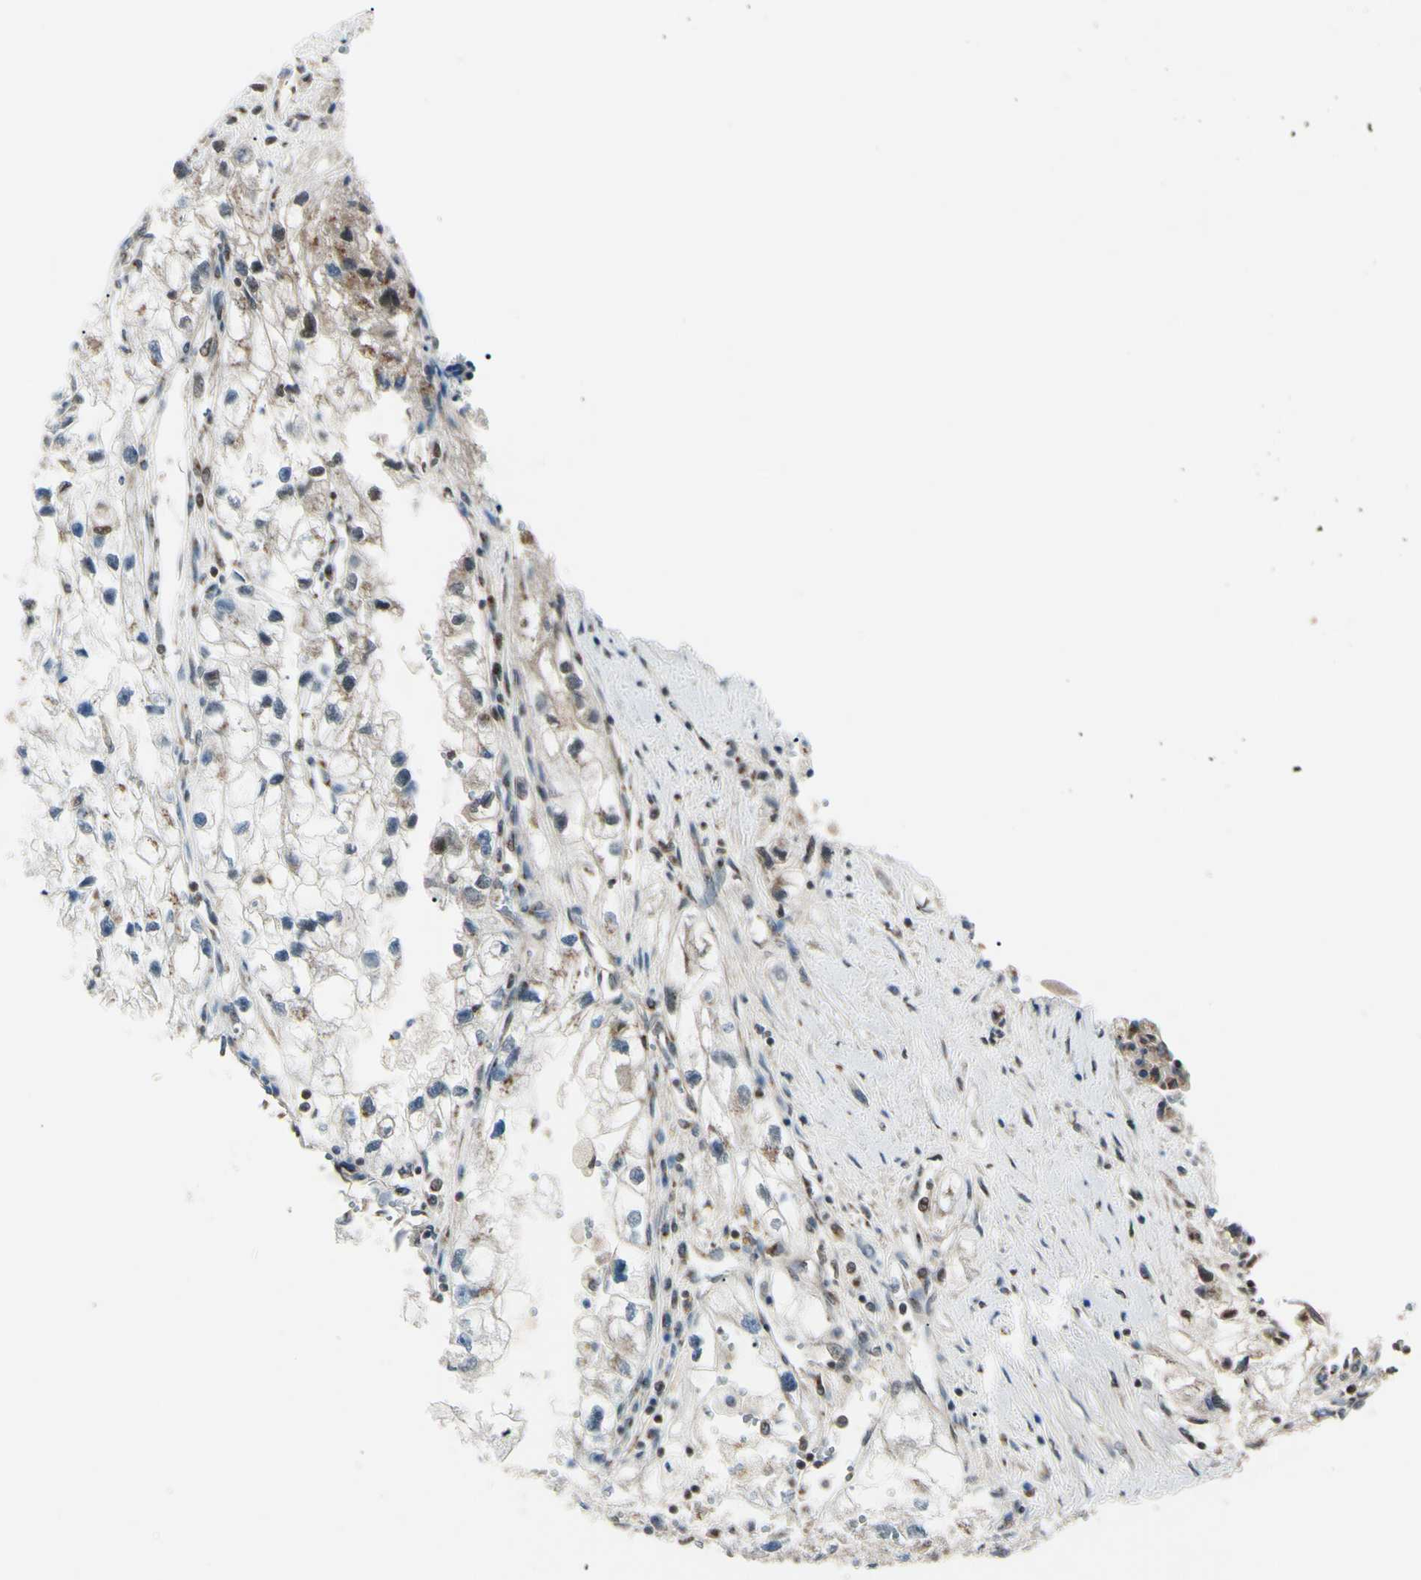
{"staining": {"intensity": "weak", "quantity": "<25%", "location": "cytoplasmic/membranous"}, "tissue": "renal cancer", "cell_type": "Tumor cells", "image_type": "cancer", "snomed": [{"axis": "morphology", "description": "Adenocarcinoma, NOS"}, {"axis": "topography", "description": "Kidney"}], "caption": "Tumor cells are negative for protein expression in human adenocarcinoma (renal).", "gene": "MAPRE1", "patient": {"sex": "female", "age": 70}}